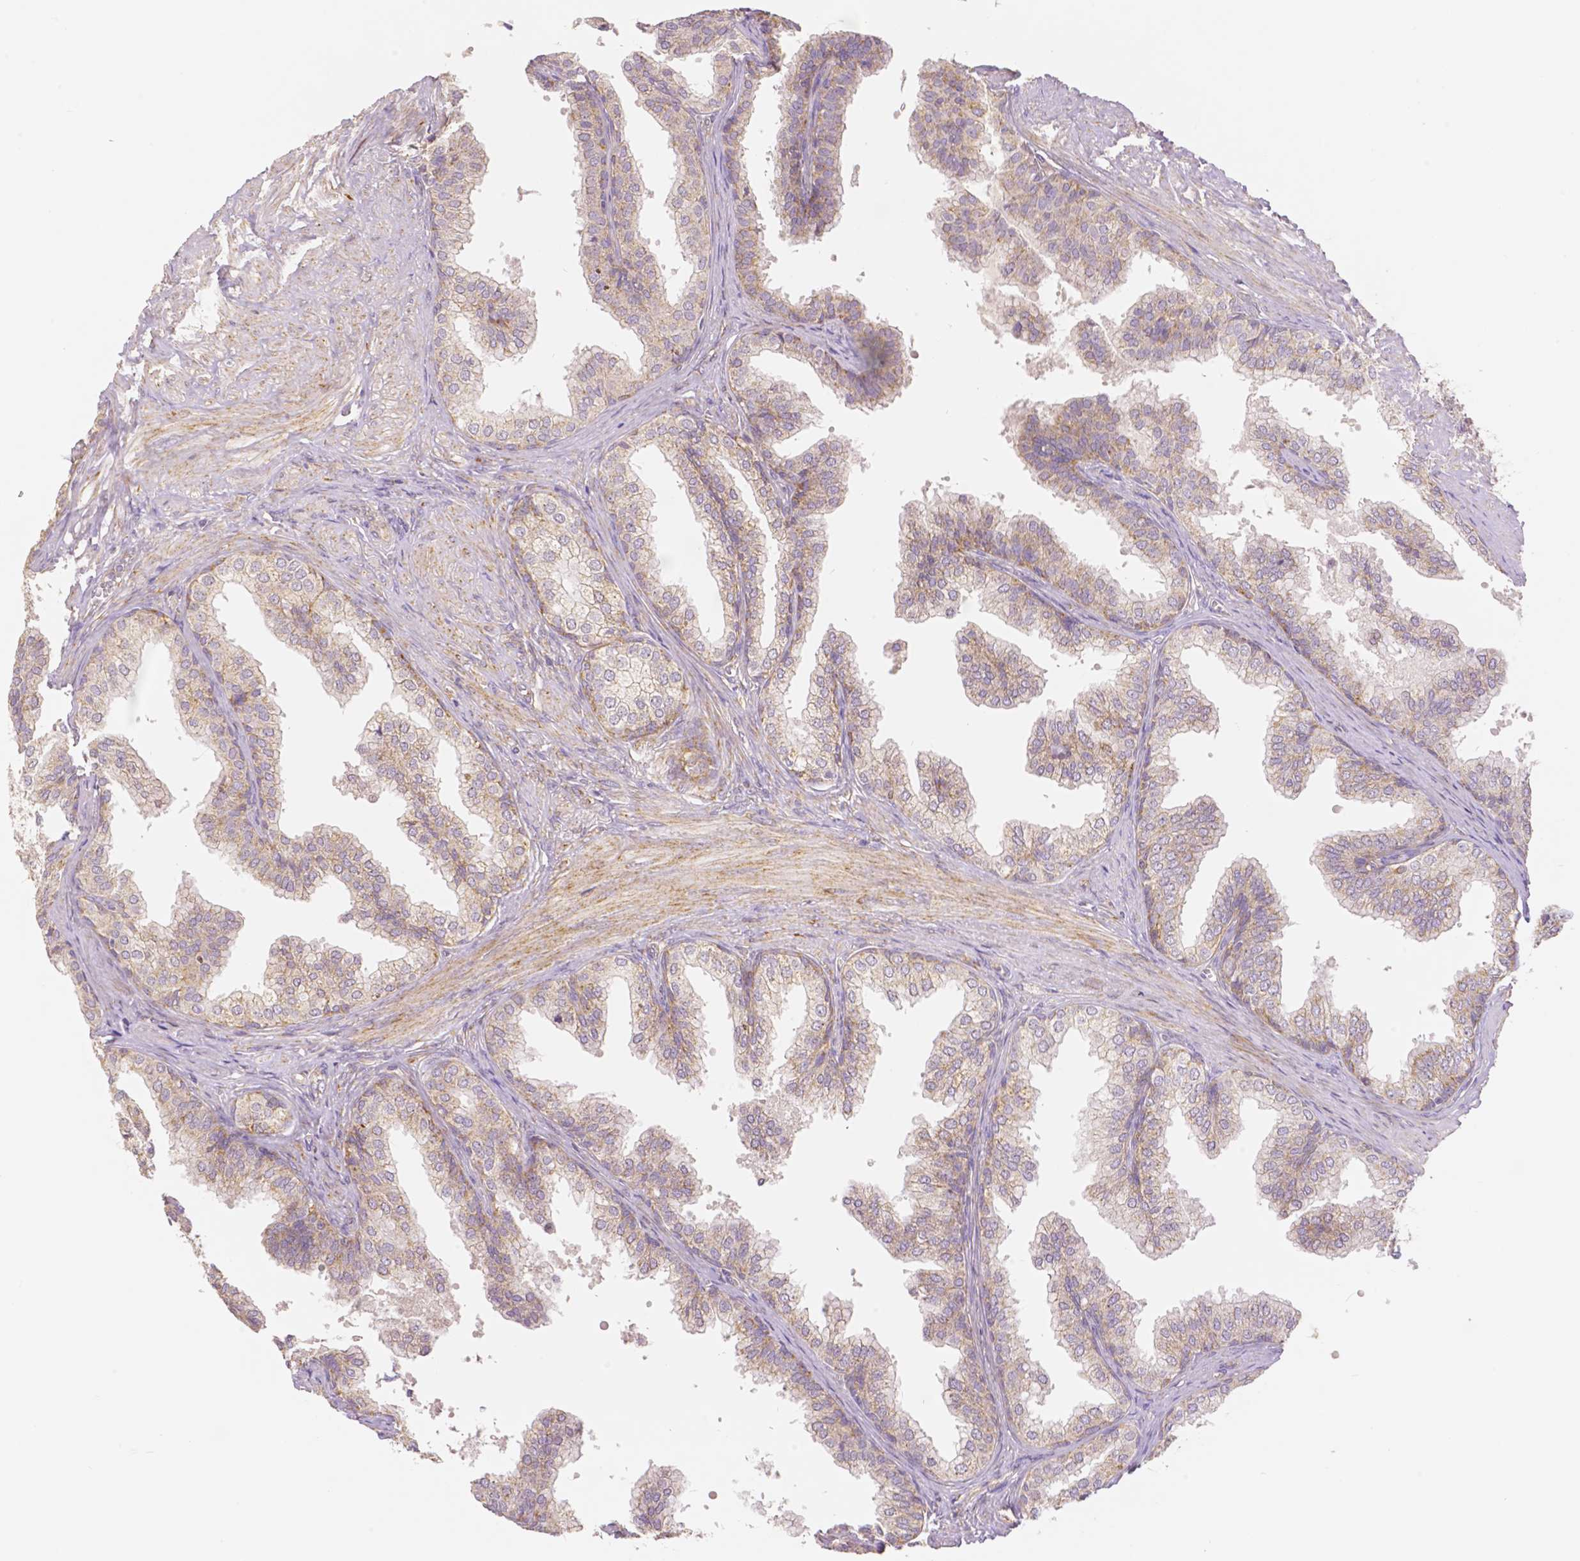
{"staining": {"intensity": "moderate", "quantity": "<25%", "location": "cytoplasmic/membranous"}, "tissue": "prostate", "cell_type": "Glandular cells", "image_type": "normal", "snomed": [{"axis": "morphology", "description": "Normal tissue, NOS"}, {"axis": "topography", "description": "Prostate"}, {"axis": "topography", "description": "Peripheral nerve tissue"}], "caption": "Protein expression by IHC shows moderate cytoplasmic/membranous staining in approximately <25% of glandular cells in benign prostate.", "gene": "RHOT1", "patient": {"sex": "male", "age": 55}}